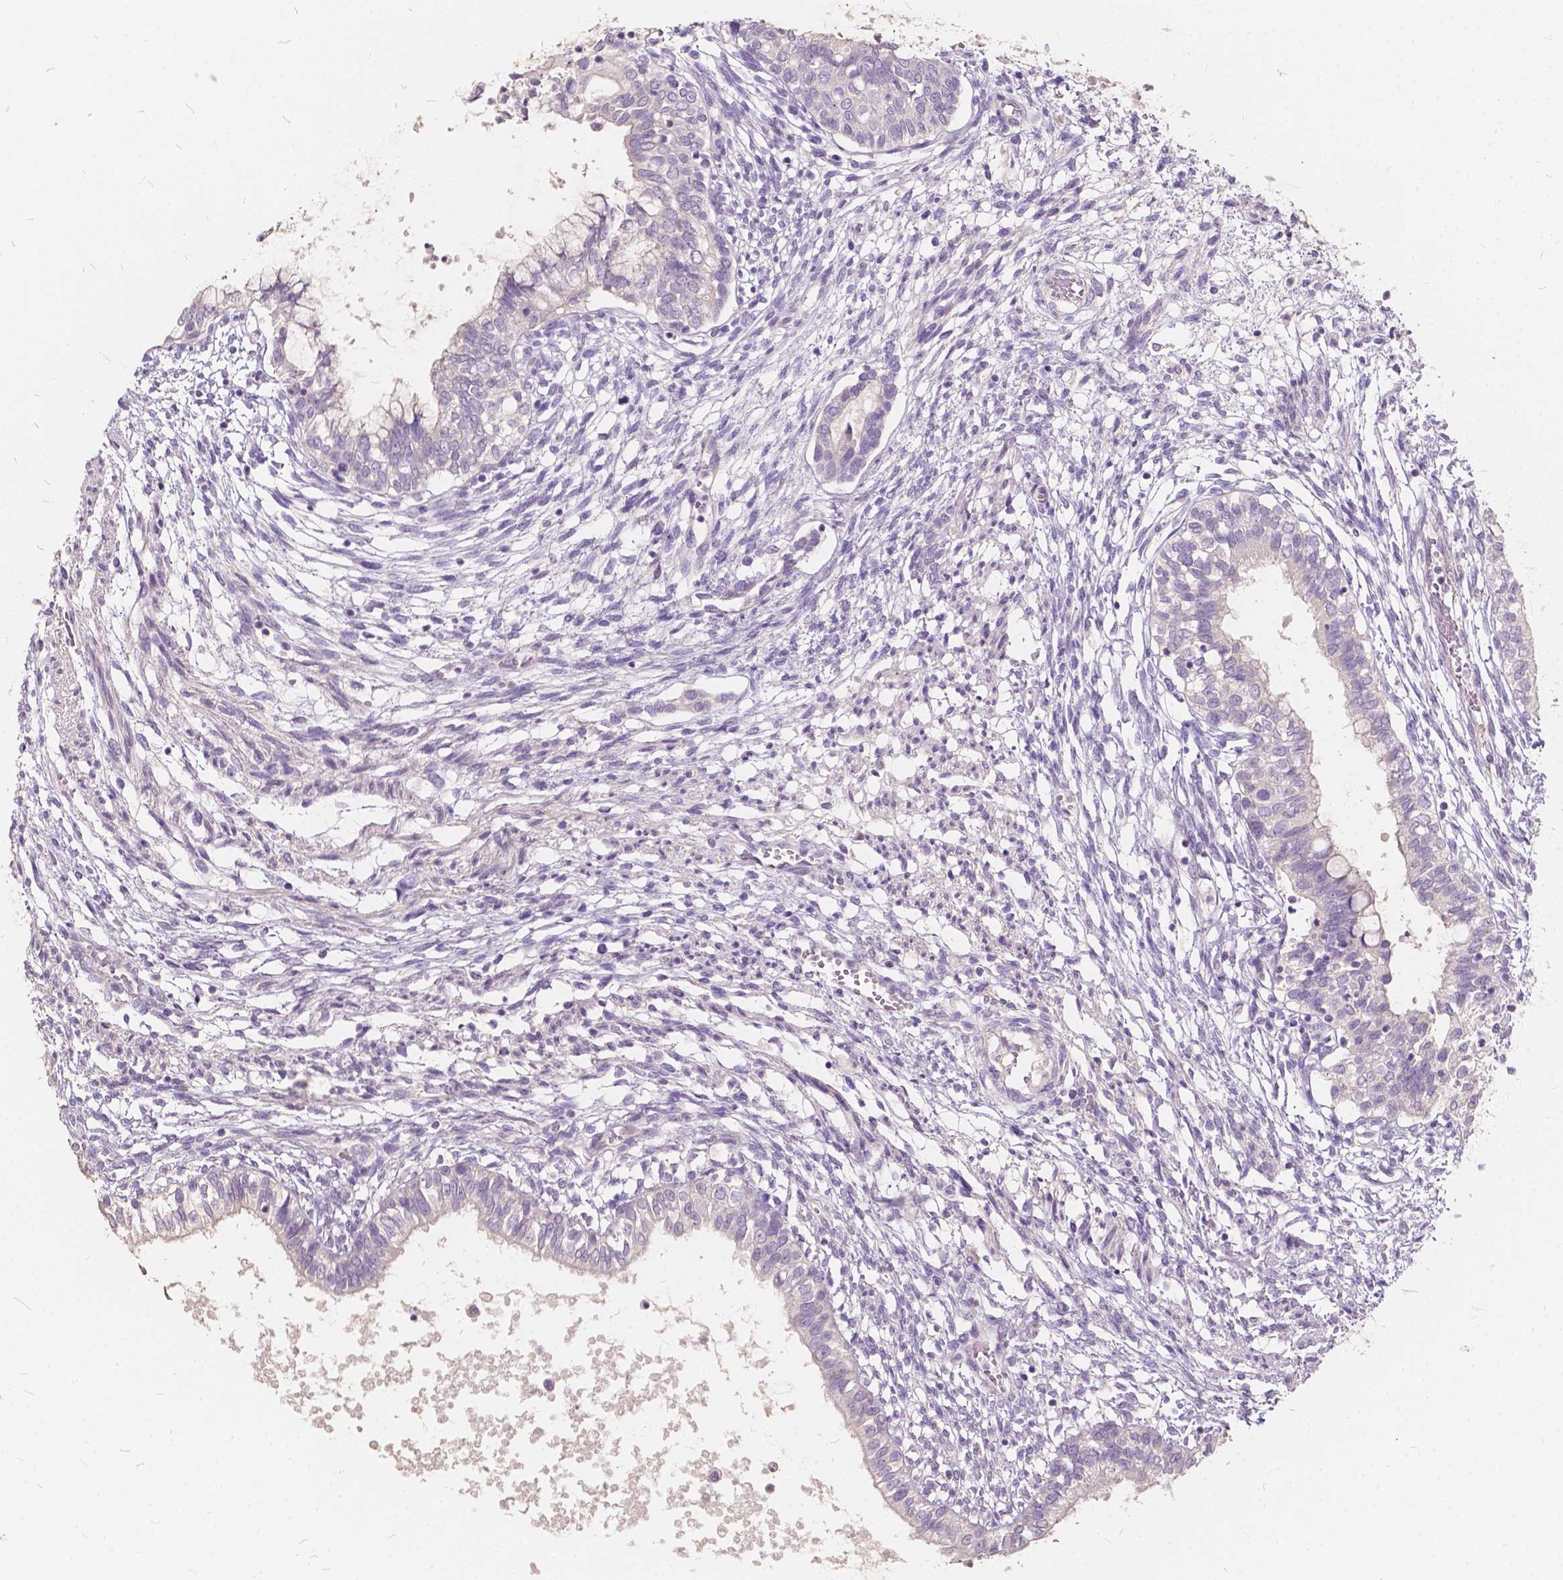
{"staining": {"intensity": "negative", "quantity": "none", "location": "none"}, "tissue": "testis cancer", "cell_type": "Tumor cells", "image_type": "cancer", "snomed": [{"axis": "morphology", "description": "Carcinoma, Embryonal, NOS"}, {"axis": "topography", "description": "Testis"}], "caption": "This image is of embryonal carcinoma (testis) stained with immunohistochemistry to label a protein in brown with the nuclei are counter-stained blue. There is no staining in tumor cells.", "gene": "SLC7A8", "patient": {"sex": "male", "age": 37}}